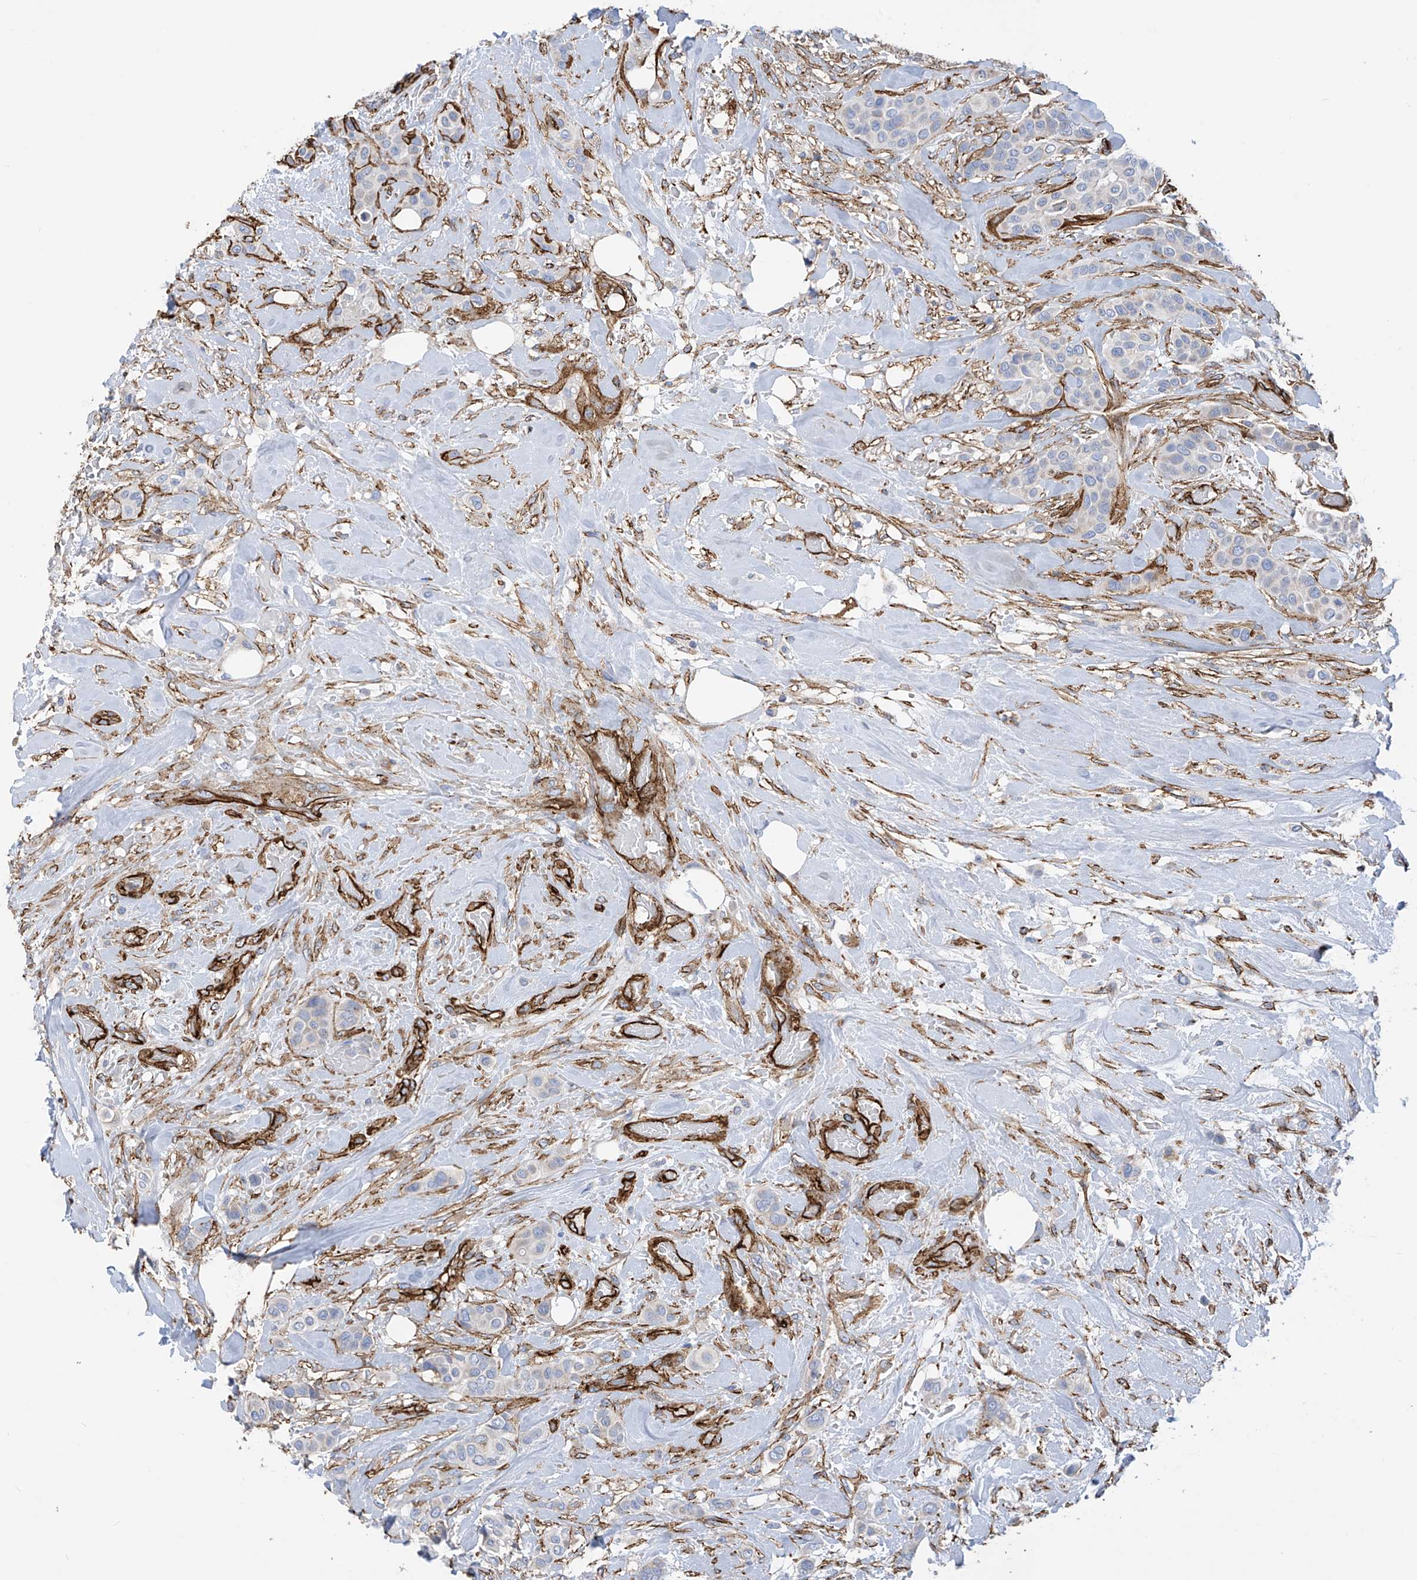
{"staining": {"intensity": "negative", "quantity": "none", "location": "none"}, "tissue": "breast cancer", "cell_type": "Tumor cells", "image_type": "cancer", "snomed": [{"axis": "morphology", "description": "Lobular carcinoma"}, {"axis": "topography", "description": "Breast"}], "caption": "The image displays no staining of tumor cells in breast cancer.", "gene": "UBTD1", "patient": {"sex": "female", "age": 51}}